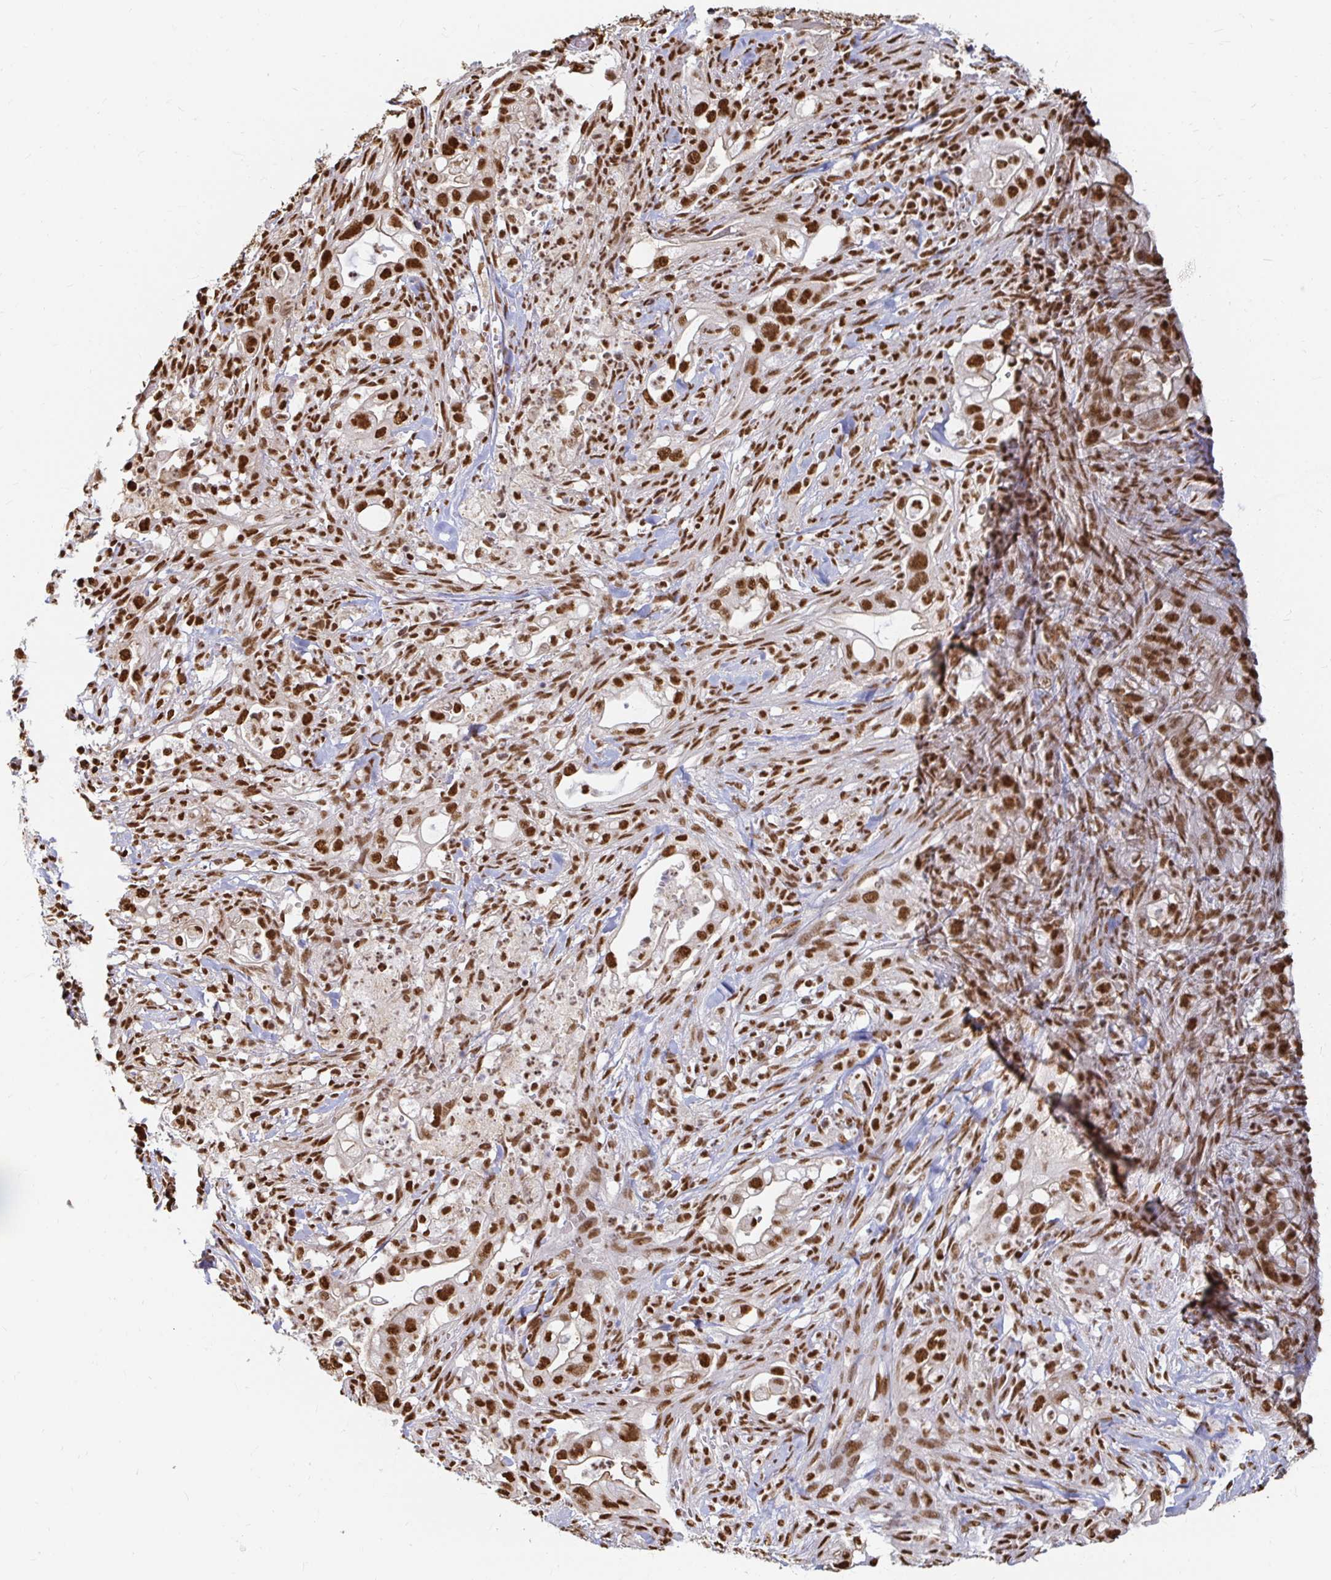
{"staining": {"intensity": "strong", "quantity": ">75%", "location": "nuclear"}, "tissue": "pancreatic cancer", "cell_type": "Tumor cells", "image_type": "cancer", "snomed": [{"axis": "morphology", "description": "Adenocarcinoma, NOS"}, {"axis": "topography", "description": "Pancreas"}], "caption": "Immunohistochemistry (IHC) staining of adenocarcinoma (pancreatic), which reveals high levels of strong nuclear staining in about >75% of tumor cells indicating strong nuclear protein staining. The staining was performed using DAB (brown) for protein detection and nuclei were counterstained in hematoxylin (blue).", "gene": "HNRNPU", "patient": {"sex": "male", "age": 44}}